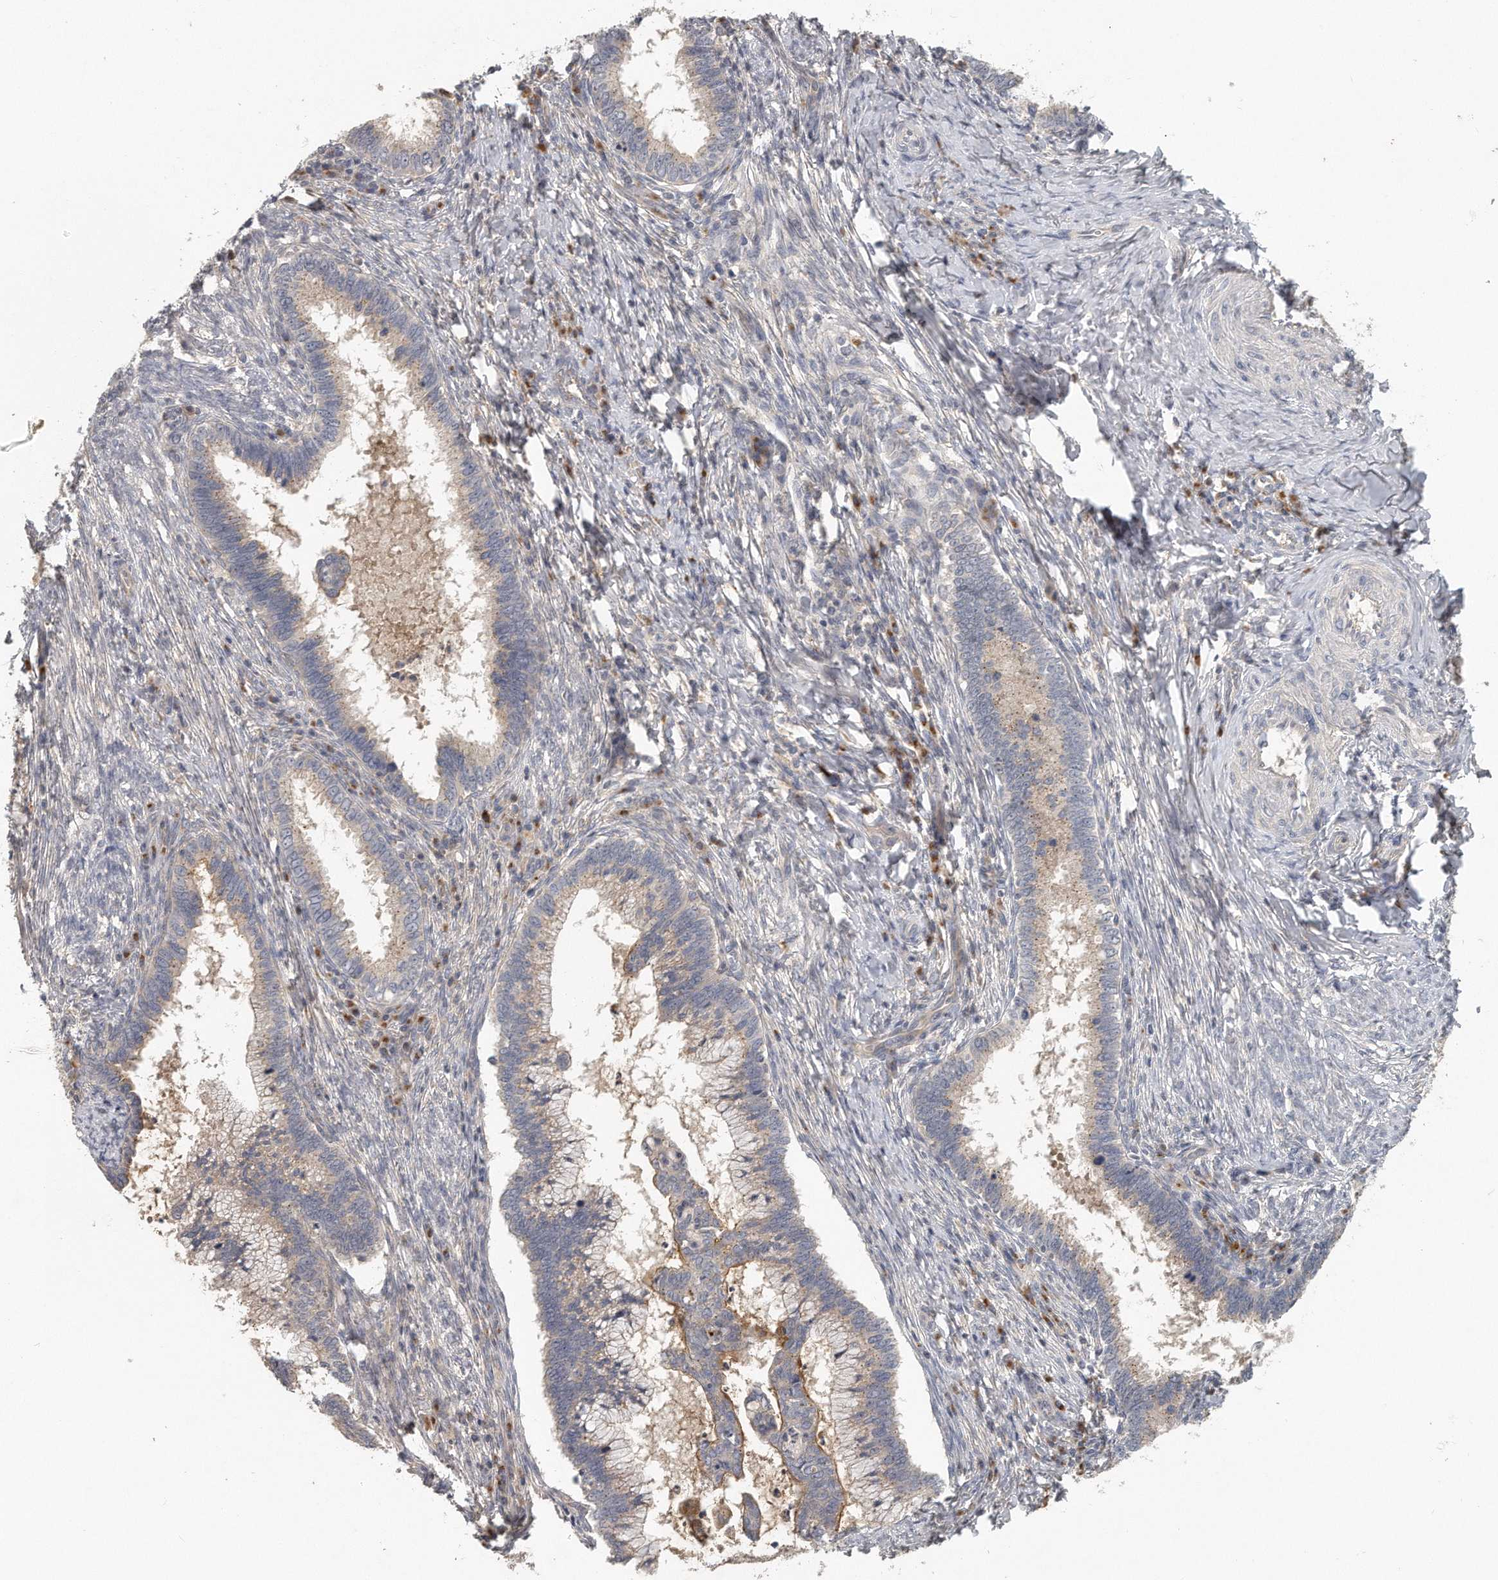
{"staining": {"intensity": "moderate", "quantity": "<25%", "location": "cytoplasmic/membranous"}, "tissue": "cervical cancer", "cell_type": "Tumor cells", "image_type": "cancer", "snomed": [{"axis": "morphology", "description": "Adenocarcinoma, NOS"}, {"axis": "topography", "description": "Cervix"}], "caption": "Moderate cytoplasmic/membranous positivity for a protein is appreciated in approximately <25% of tumor cells of cervical cancer (adenocarcinoma) using immunohistochemistry.", "gene": "TRAPPC14", "patient": {"sex": "female", "age": 36}}